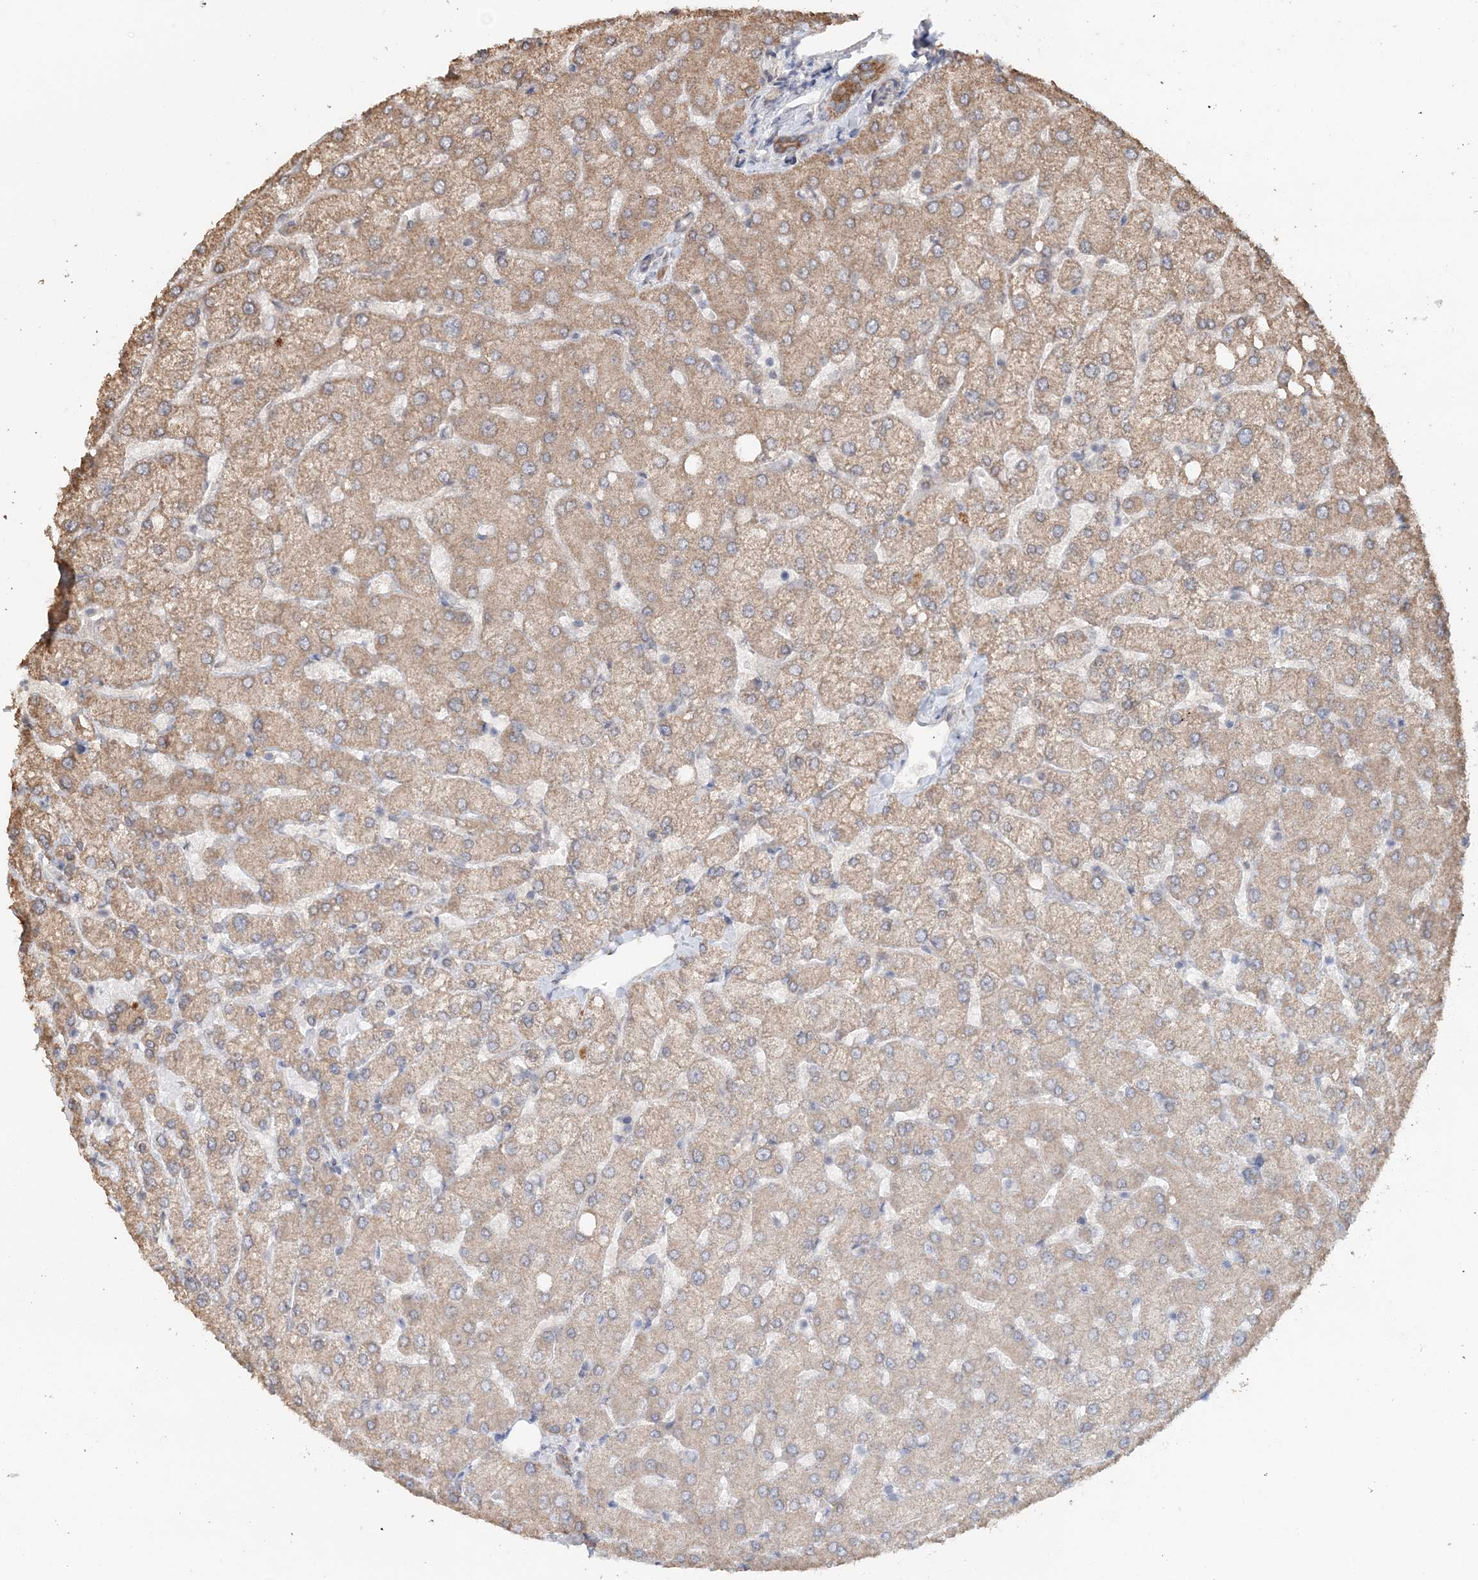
{"staining": {"intensity": "moderate", "quantity": ">75%", "location": "cytoplasmic/membranous"}, "tissue": "liver", "cell_type": "Cholangiocytes", "image_type": "normal", "snomed": [{"axis": "morphology", "description": "Normal tissue, NOS"}, {"axis": "topography", "description": "Liver"}], "caption": "The photomicrograph reveals immunohistochemical staining of unremarkable liver. There is moderate cytoplasmic/membranous positivity is appreciated in about >75% of cholangiocytes.", "gene": "FBXO38", "patient": {"sex": "female", "age": 54}}